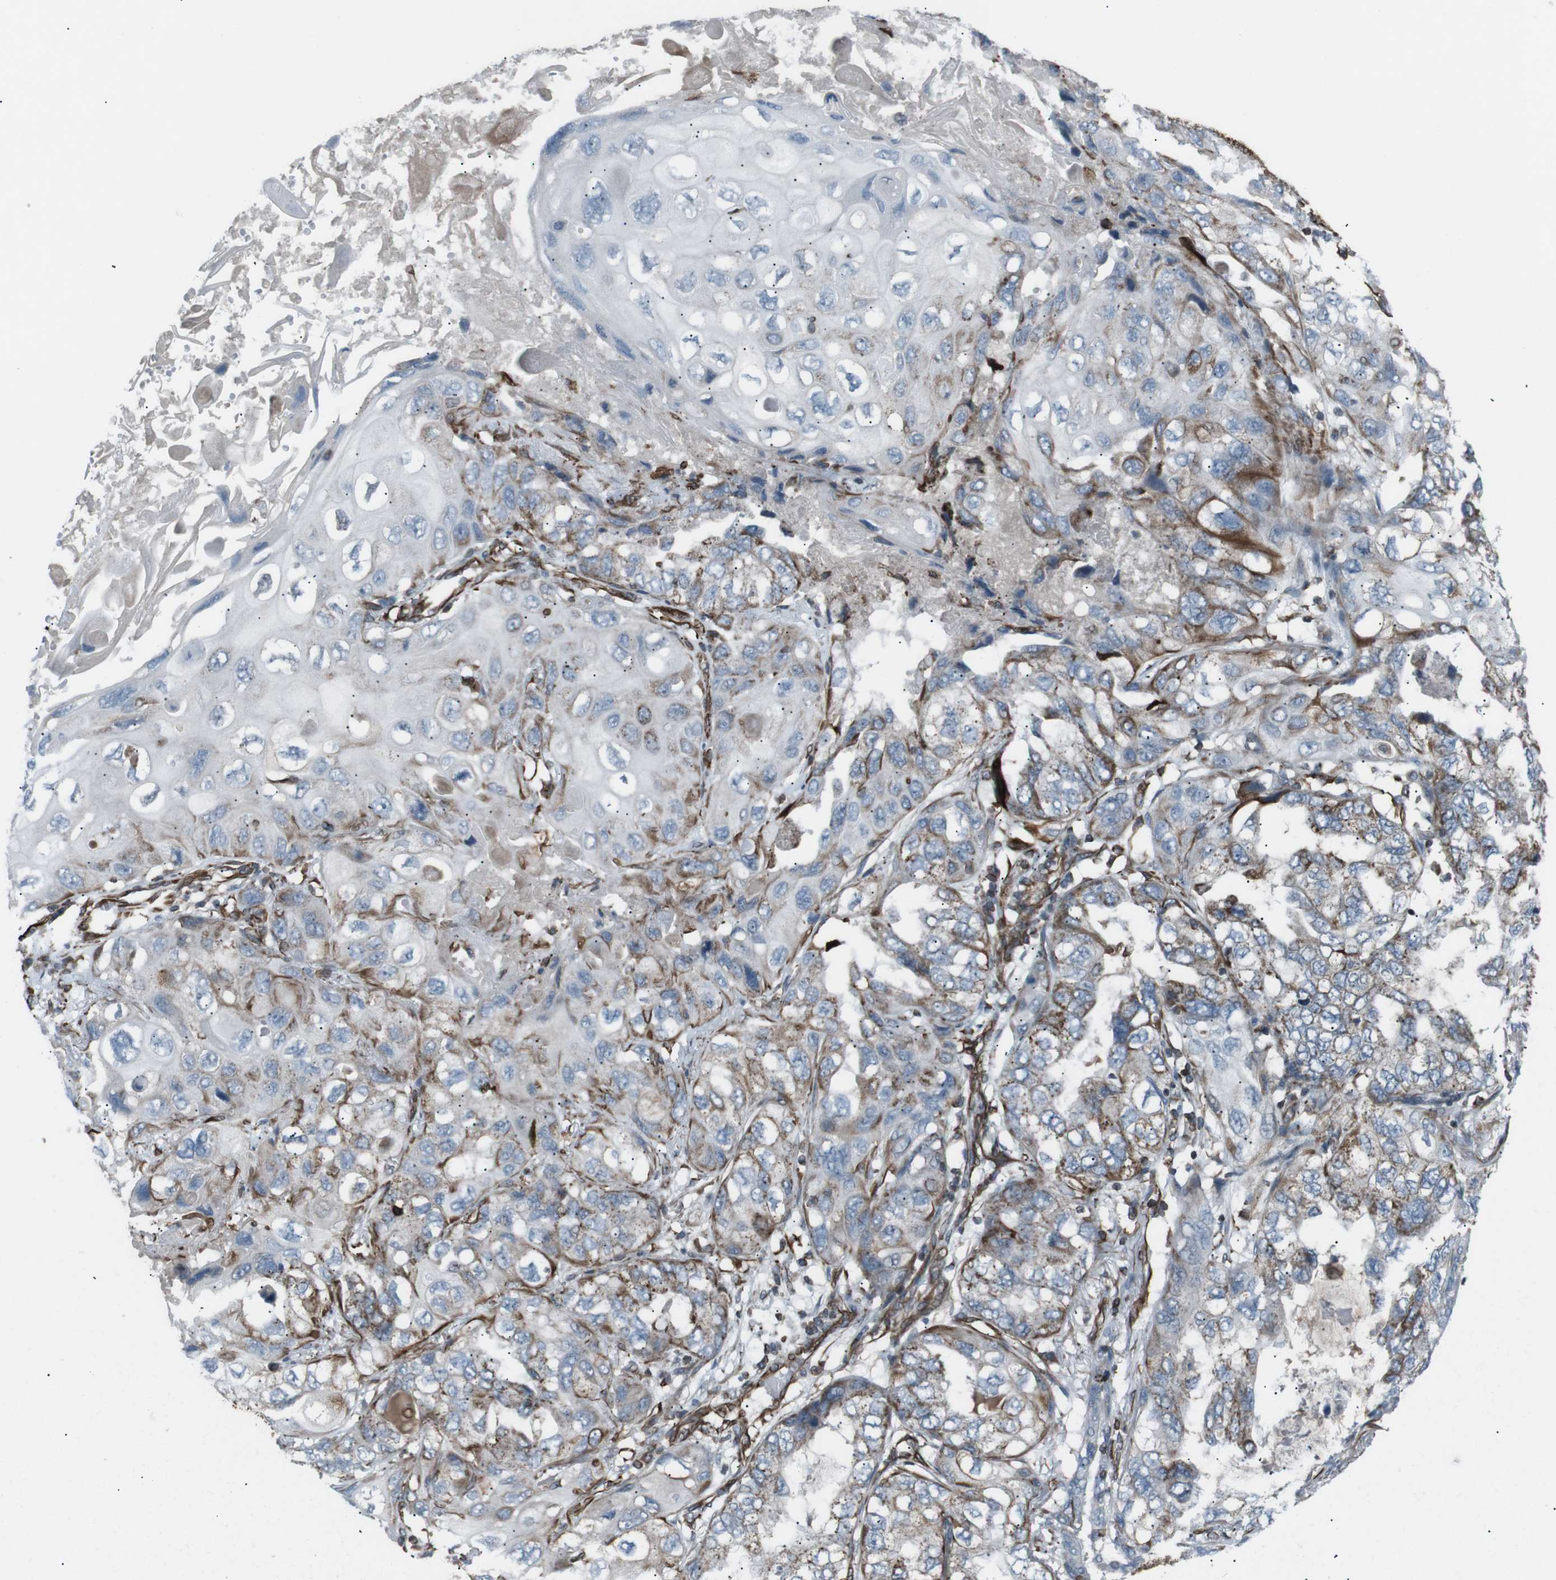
{"staining": {"intensity": "moderate", "quantity": "25%-75%", "location": "cytoplasmic/membranous"}, "tissue": "lung cancer", "cell_type": "Tumor cells", "image_type": "cancer", "snomed": [{"axis": "morphology", "description": "Squamous cell carcinoma, NOS"}, {"axis": "topography", "description": "Lung"}], "caption": "Protein staining of lung cancer (squamous cell carcinoma) tissue shows moderate cytoplasmic/membranous expression in approximately 25%-75% of tumor cells.", "gene": "TMEM141", "patient": {"sex": "female", "age": 73}}